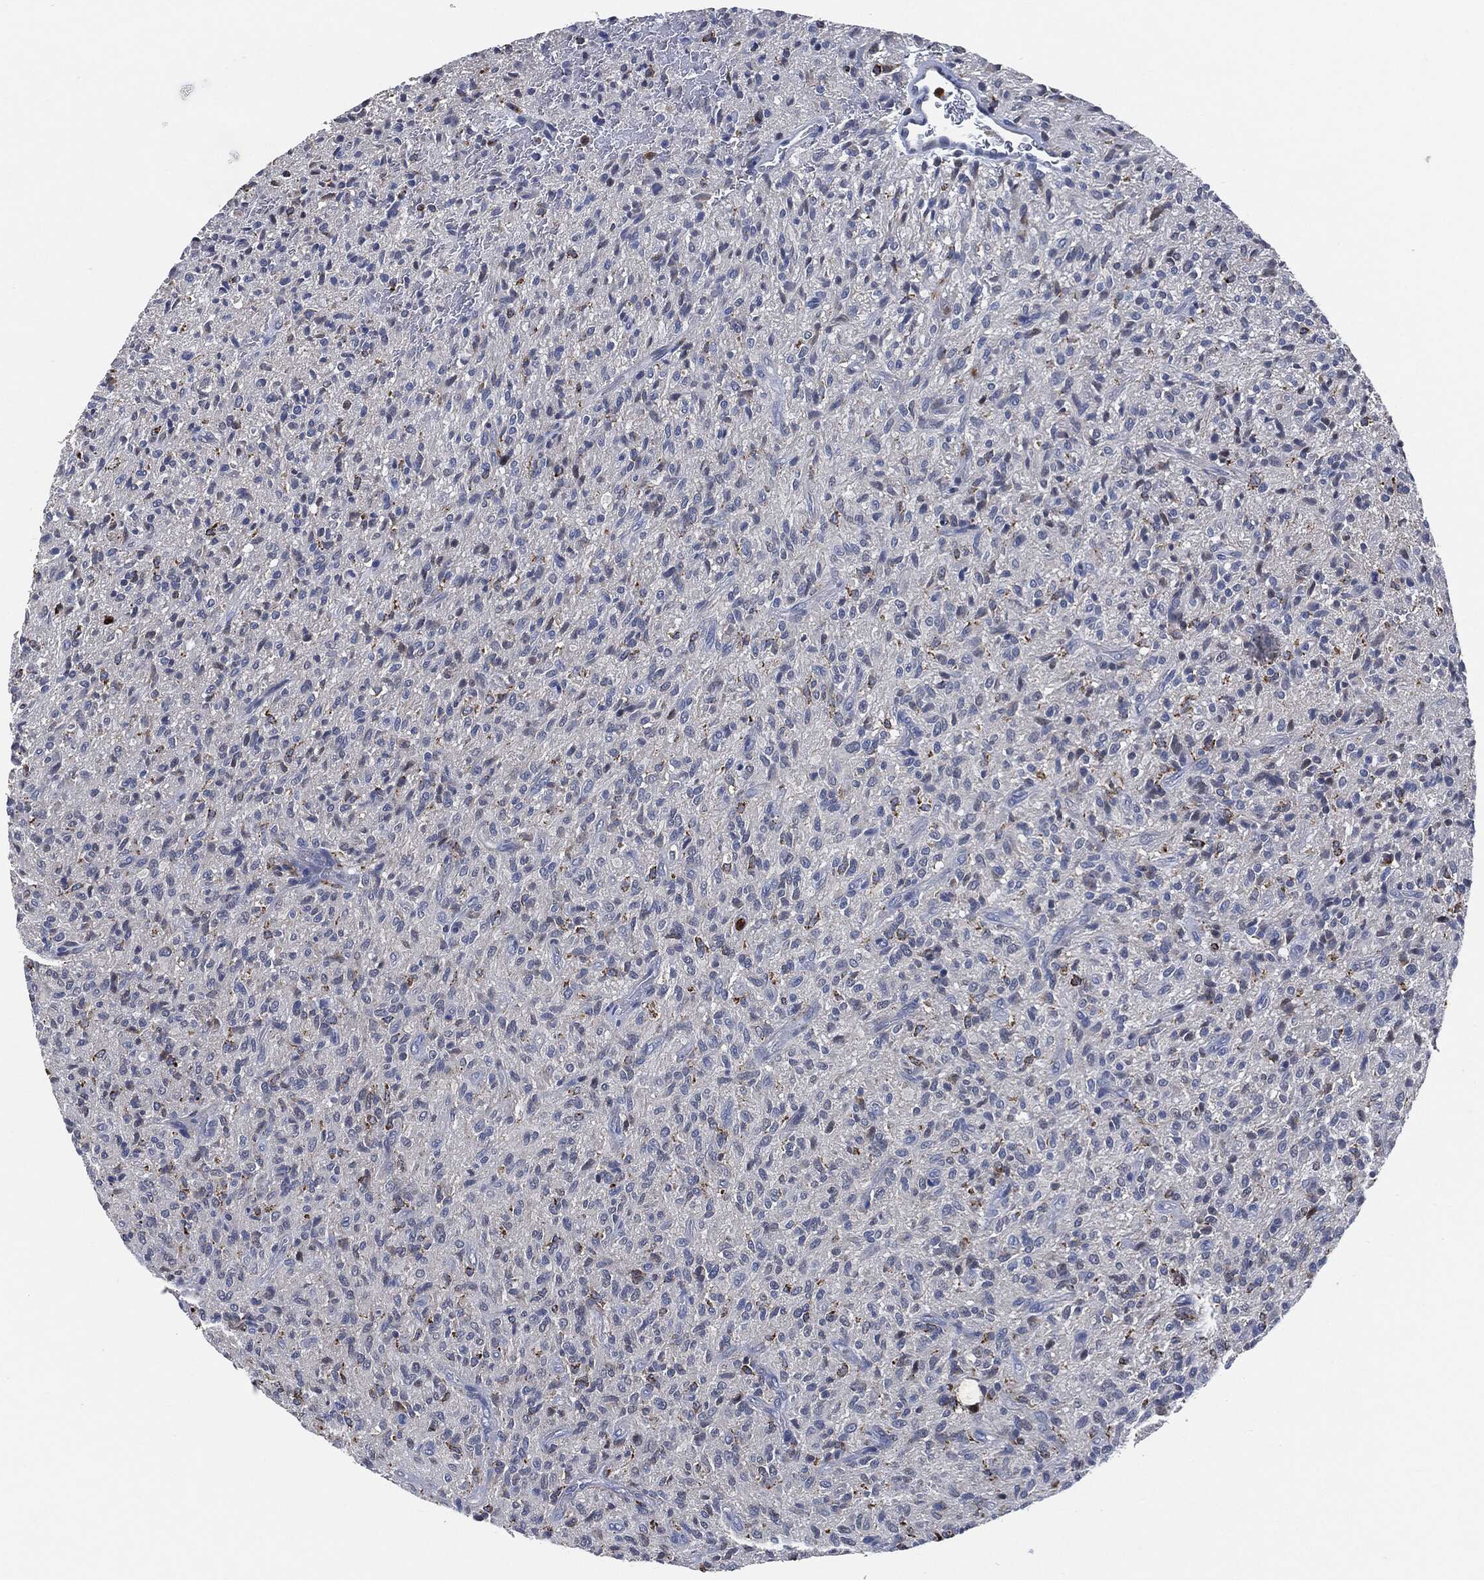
{"staining": {"intensity": "negative", "quantity": "none", "location": "none"}, "tissue": "glioma", "cell_type": "Tumor cells", "image_type": "cancer", "snomed": [{"axis": "morphology", "description": "Glioma, malignant, High grade"}, {"axis": "topography", "description": "Brain"}], "caption": "Immunohistochemical staining of human glioma demonstrates no significant positivity in tumor cells. (Immunohistochemistry (ihc), brightfield microscopy, high magnification).", "gene": "VSIG4", "patient": {"sex": "male", "age": 64}}